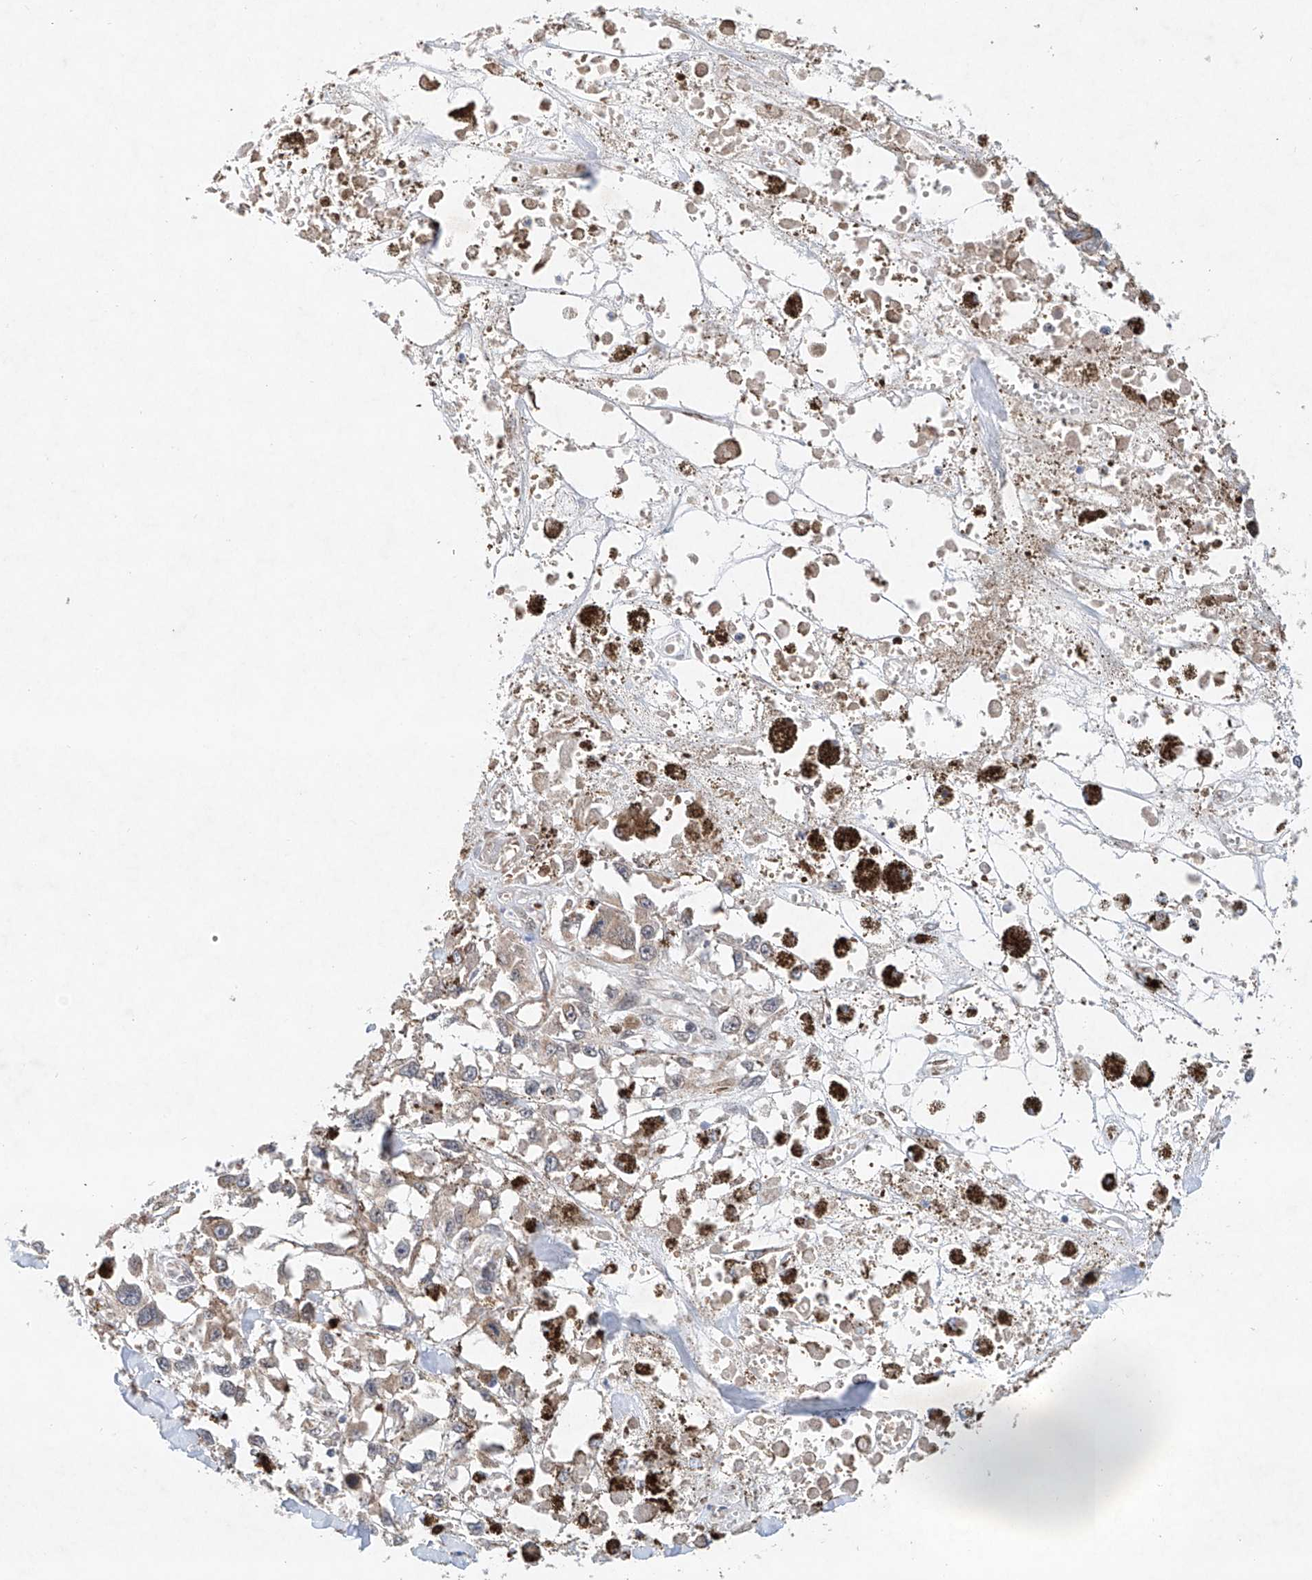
{"staining": {"intensity": "weak", "quantity": "<25%", "location": "cytoplasmic/membranous"}, "tissue": "melanoma", "cell_type": "Tumor cells", "image_type": "cancer", "snomed": [{"axis": "morphology", "description": "Malignant melanoma, Metastatic site"}, {"axis": "topography", "description": "Lymph node"}], "caption": "Immunohistochemical staining of malignant melanoma (metastatic site) exhibits no significant positivity in tumor cells.", "gene": "FASTK", "patient": {"sex": "male", "age": 59}}